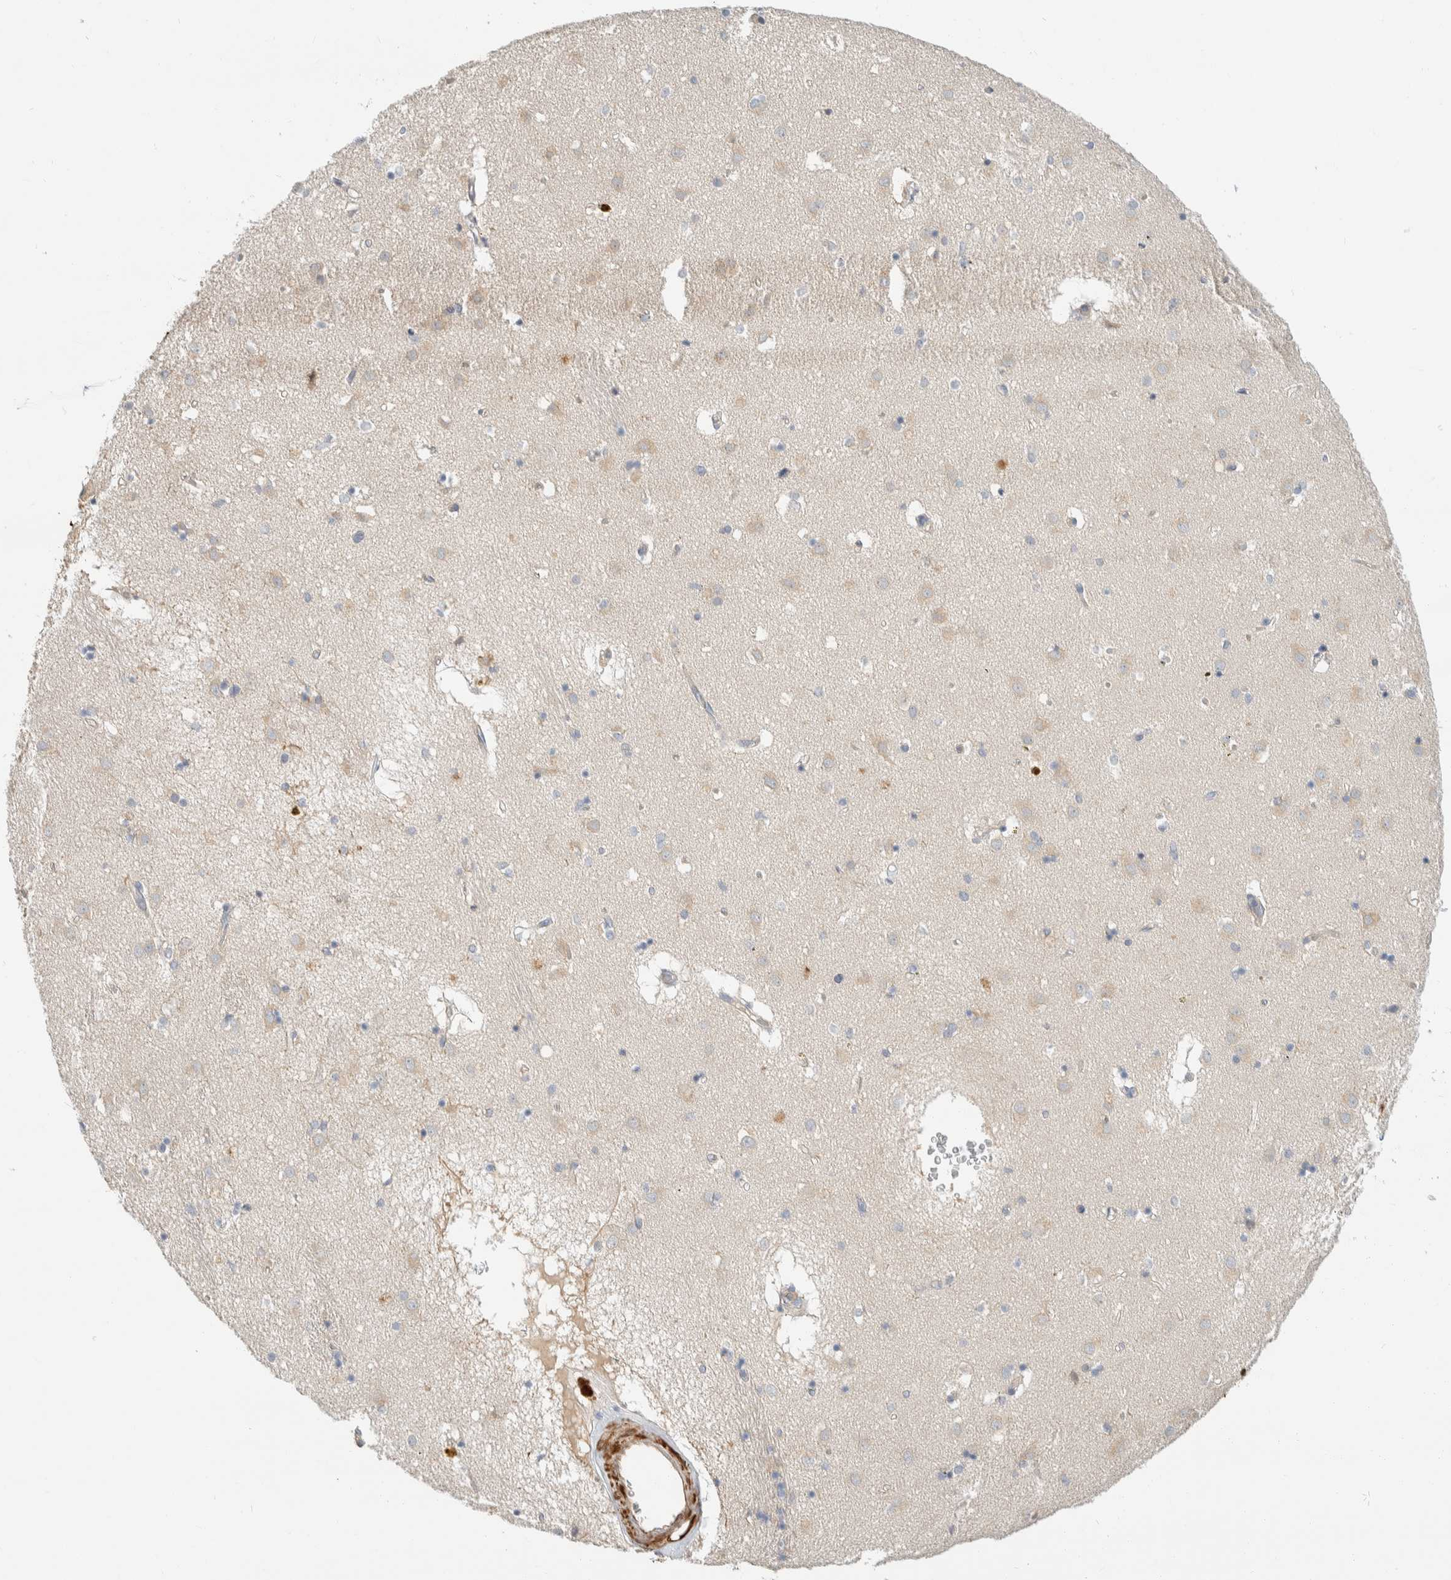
{"staining": {"intensity": "weak", "quantity": "<25%", "location": "cytoplasmic/membranous"}, "tissue": "caudate", "cell_type": "Glial cells", "image_type": "normal", "snomed": [{"axis": "morphology", "description": "Normal tissue, NOS"}, {"axis": "topography", "description": "Lateral ventricle wall"}], "caption": "A histopathology image of human caudate is negative for staining in glial cells. The staining was performed using DAB to visualize the protein expression in brown, while the nuclei were stained in blue with hematoxylin (Magnification: 20x).", "gene": "CDR2", "patient": {"sex": "male", "age": 70}}